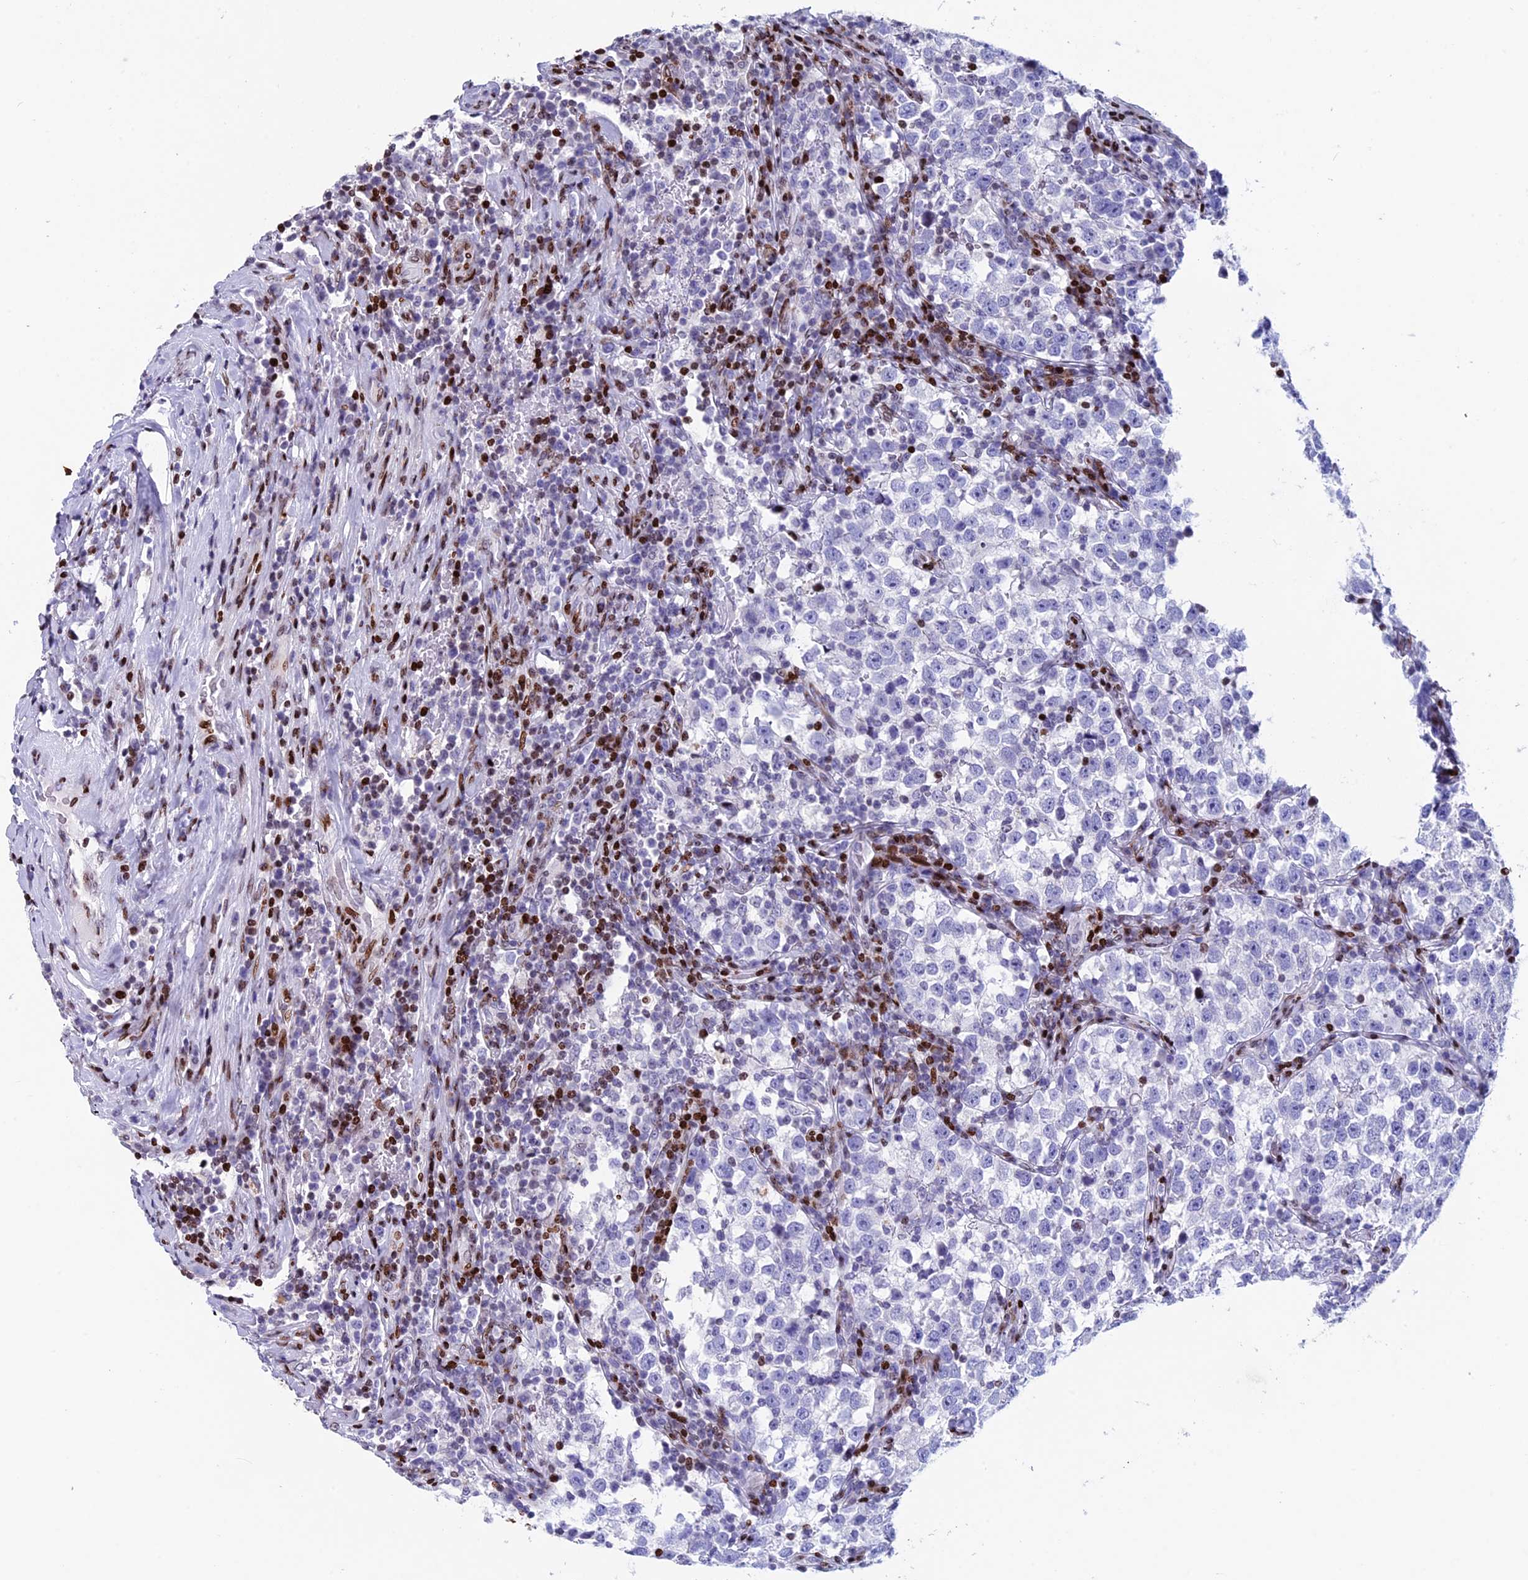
{"staining": {"intensity": "negative", "quantity": "none", "location": "none"}, "tissue": "testis cancer", "cell_type": "Tumor cells", "image_type": "cancer", "snomed": [{"axis": "morphology", "description": "Normal tissue, NOS"}, {"axis": "morphology", "description": "Seminoma, NOS"}, {"axis": "topography", "description": "Testis"}], "caption": "Testis cancer was stained to show a protein in brown. There is no significant staining in tumor cells.", "gene": "BTBD3", "patient": {"sex": "male", "age": 43}}